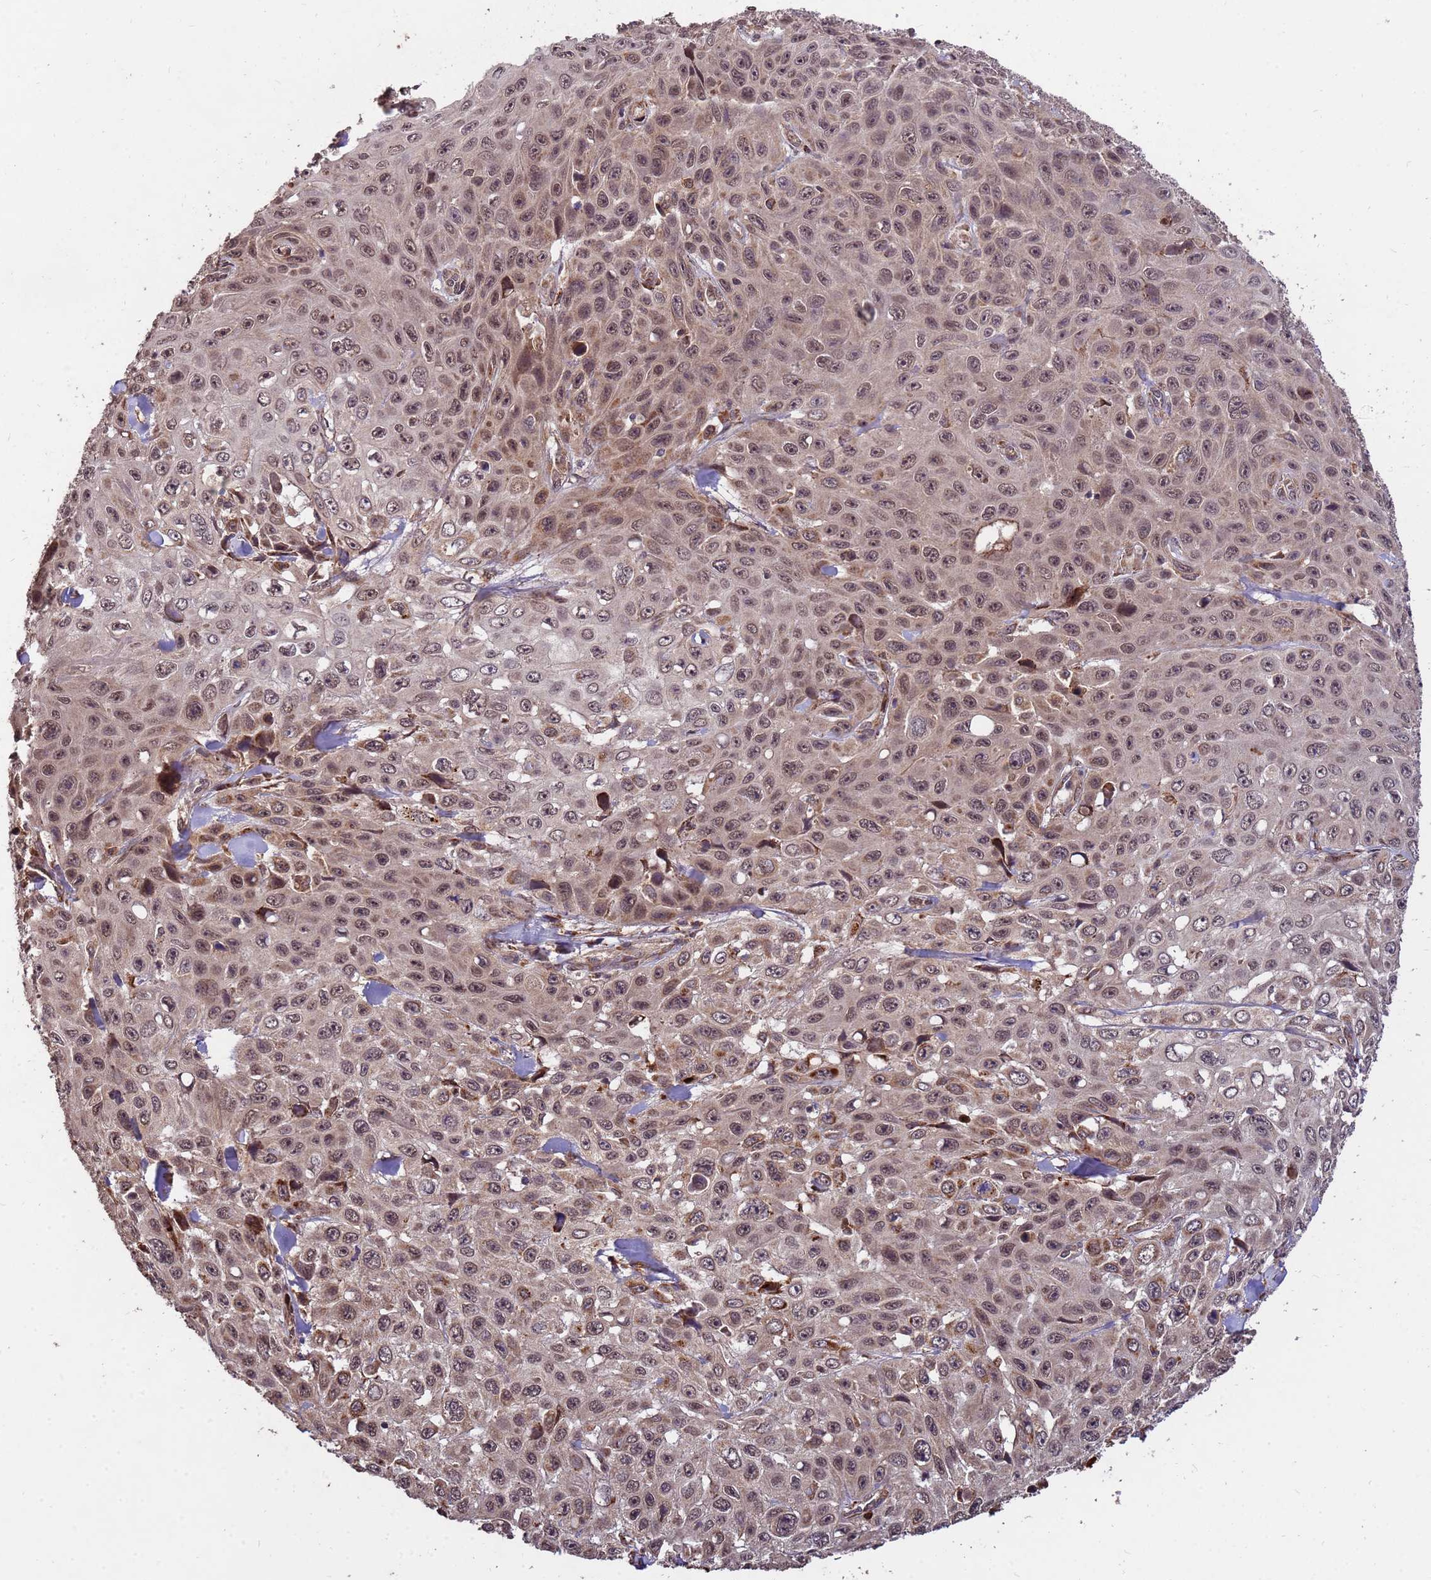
{"staining": {"intensity": "moderate", "quantity": ">75%", "location": "cytoplasmic/membranous,nuclear"}, "tissue": "skin cancer", "cell_type": "Tumor cells", "image_type": "cancer", "snomed": [{"axis": "morphology", "description": "Squamous cell carcinoma, NOS"}, {"axis": "topography", "description": "Skin"}], "caption": "Immunohistochemical staining of skin cancer (squamous cell carcinoma) shows medium levels of moderate cytoplasmic/membranous and nuclear protein expression in about >75% of tumor cells.", "gene": "ZNF619", "patient": {"sex": "male", "age": 82}}